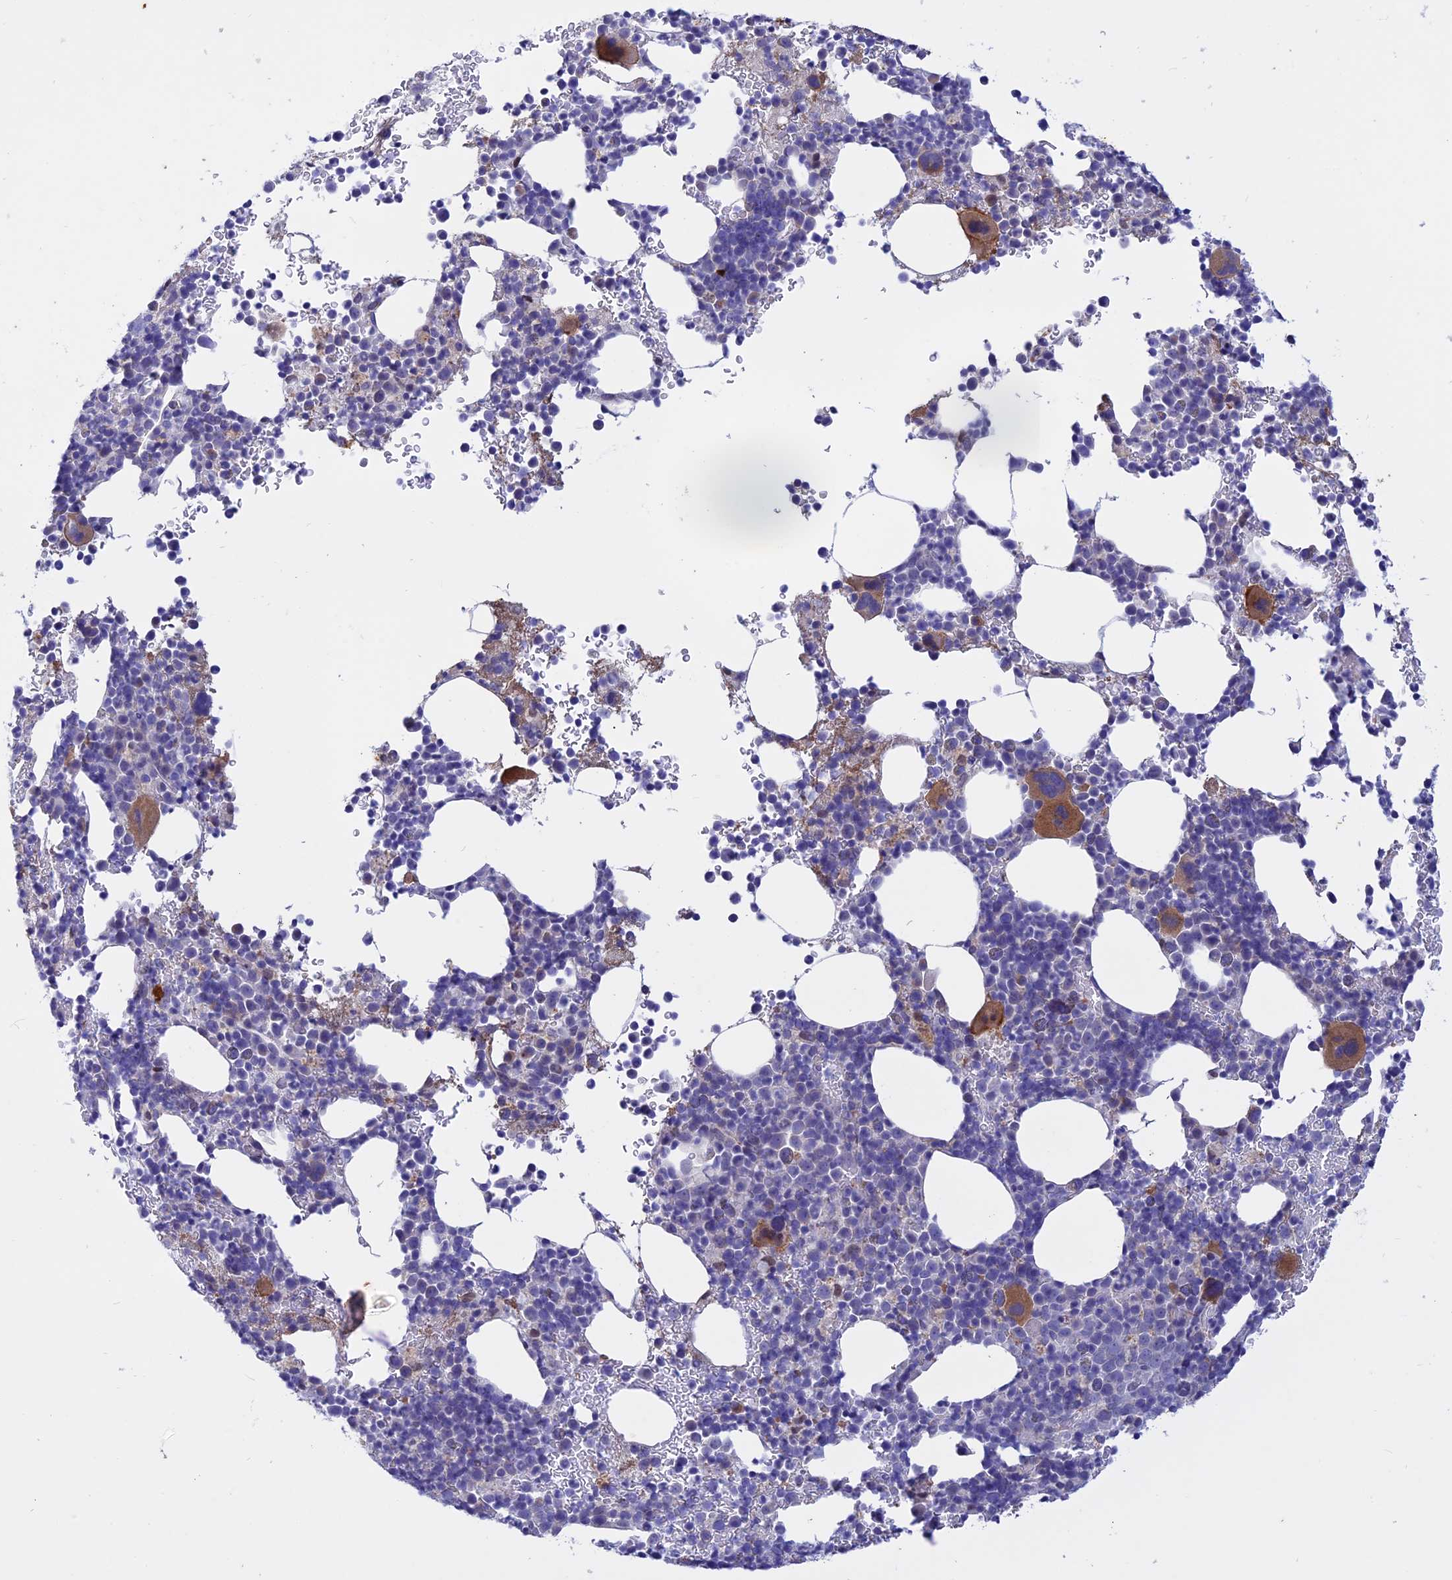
{"staining": {"intensity": "moderate", "quantity": "<25%", "location": "cytoplasmic/membranous"}, "tissue": "bone marrow", "cell_type": "Hematopoietic cells", "image_type": "normal", "snomed": [{"axis": "morphology", "description": "Normal tissue, NOS"}, {"axis": "topography", "description": "Bone marrow"}], "caption": "Hematopoietic cells demonstrate low levels of moderate cytoplasmic/membranous positivity in approximately <25% of cells in normal bone marrow. (Stains: DAB (3,3'-diaminobenzidine) in brown, nuclei in blue, Microscopy: brightfield microscopy at high magnification).", "gene": "GK5", "patient": {"sex": "female", "age": 82}}